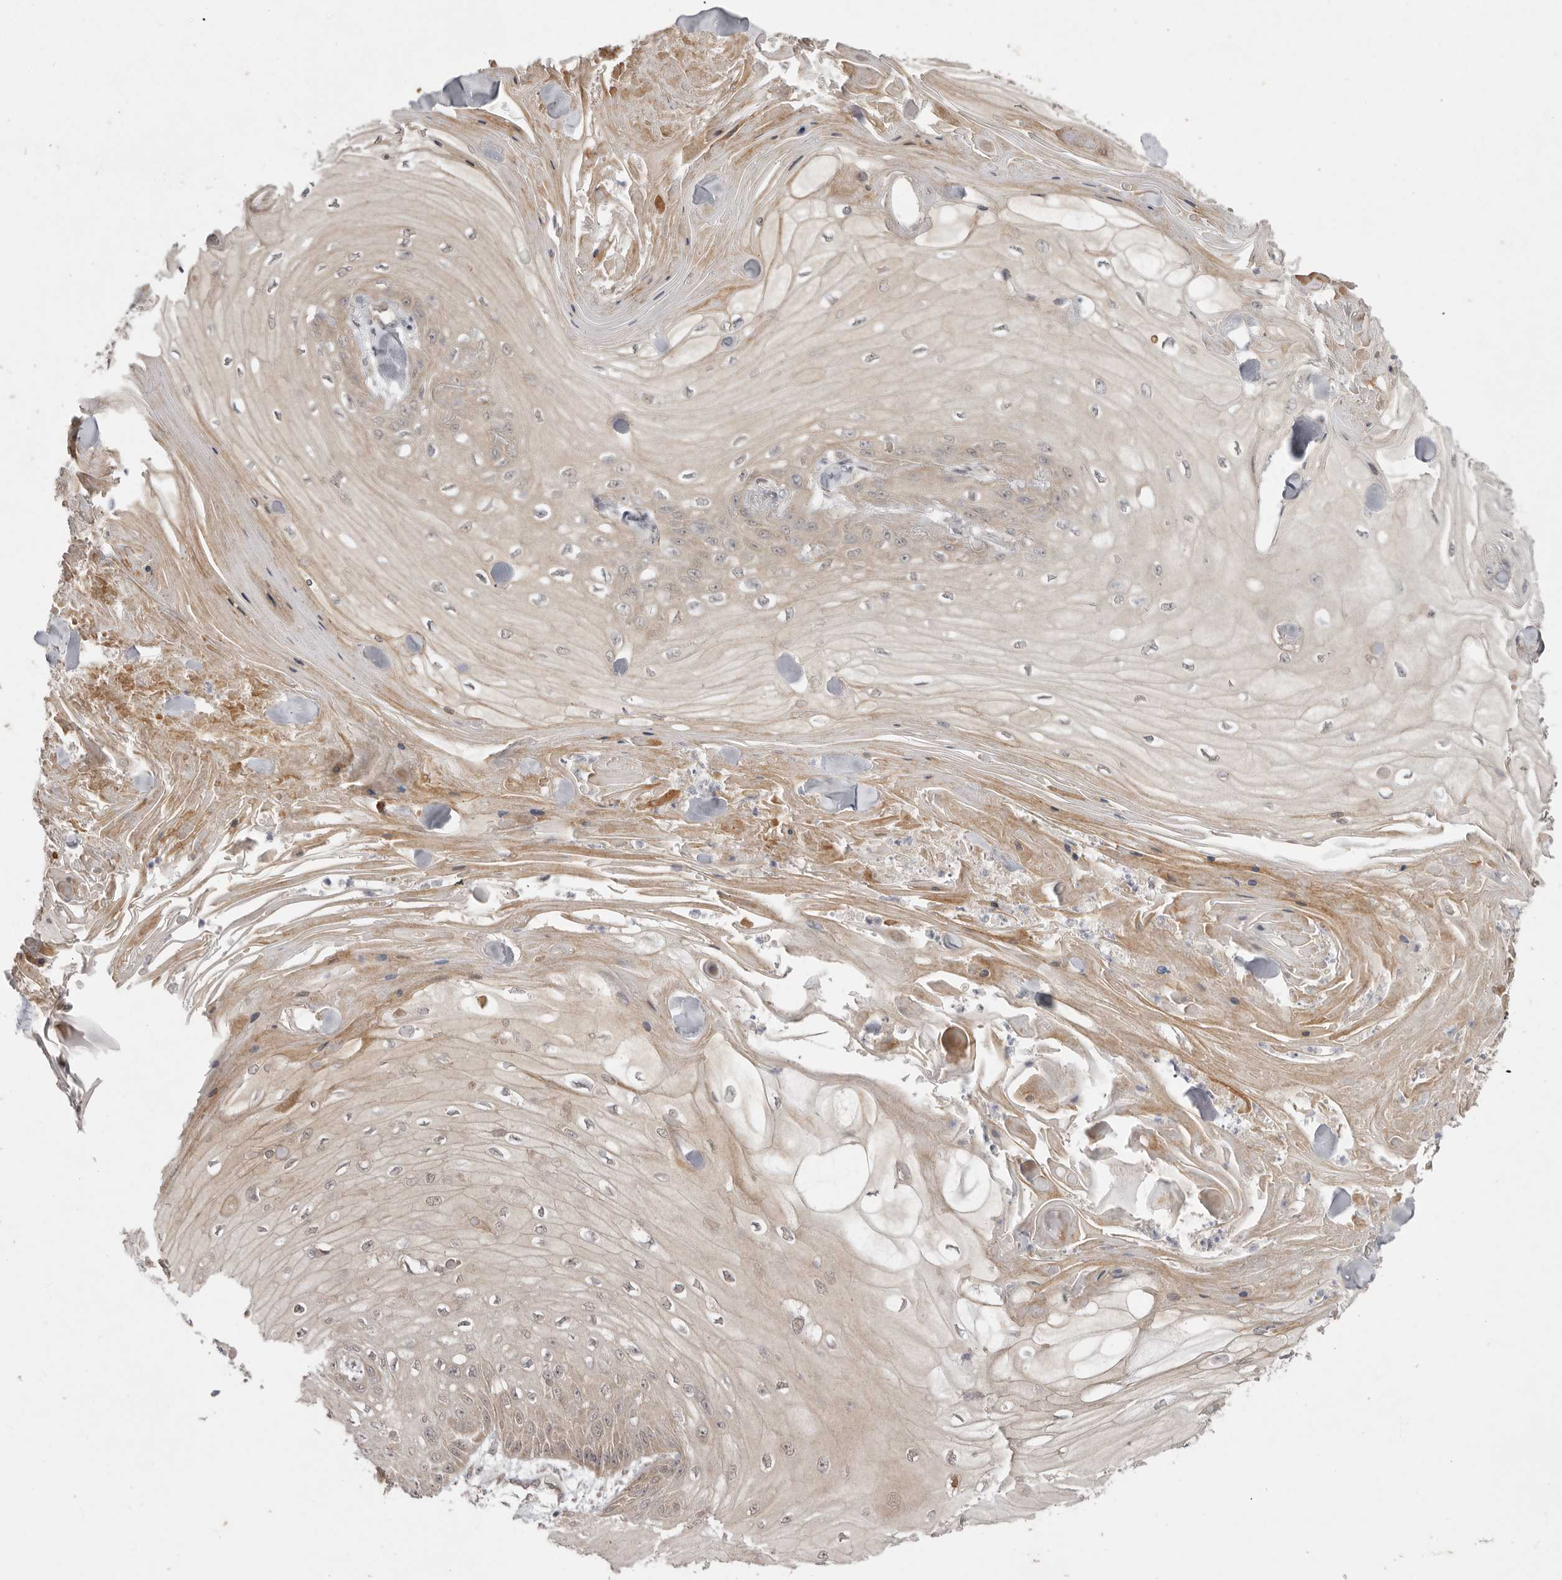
{"staining": {"intensity": "weak", "quantity": ">75%", "location": "cytoplasmic/membranous"}, "tissue": "skin cancer", "cell_type": "Tumor cells", "image_type": "cancer", "snomed": [{"axis": "morphology", "description": "Squamous cell carcinoma, NOS"}, {"axis": "topography", "description": "Skin"}], "caption": "Skin cancer stained with DAB IHC reveals low levels of weak cytoplasmic/membranous staining in about >75% of tumor cells. The staining was performed using DAB to visualize the protein expression in brown, while the nuclei were stained in blue with hematoxylin (Magnification: 20x).", "gene": "NSUN4", "patient": {"sex": "male", "age": 74}}